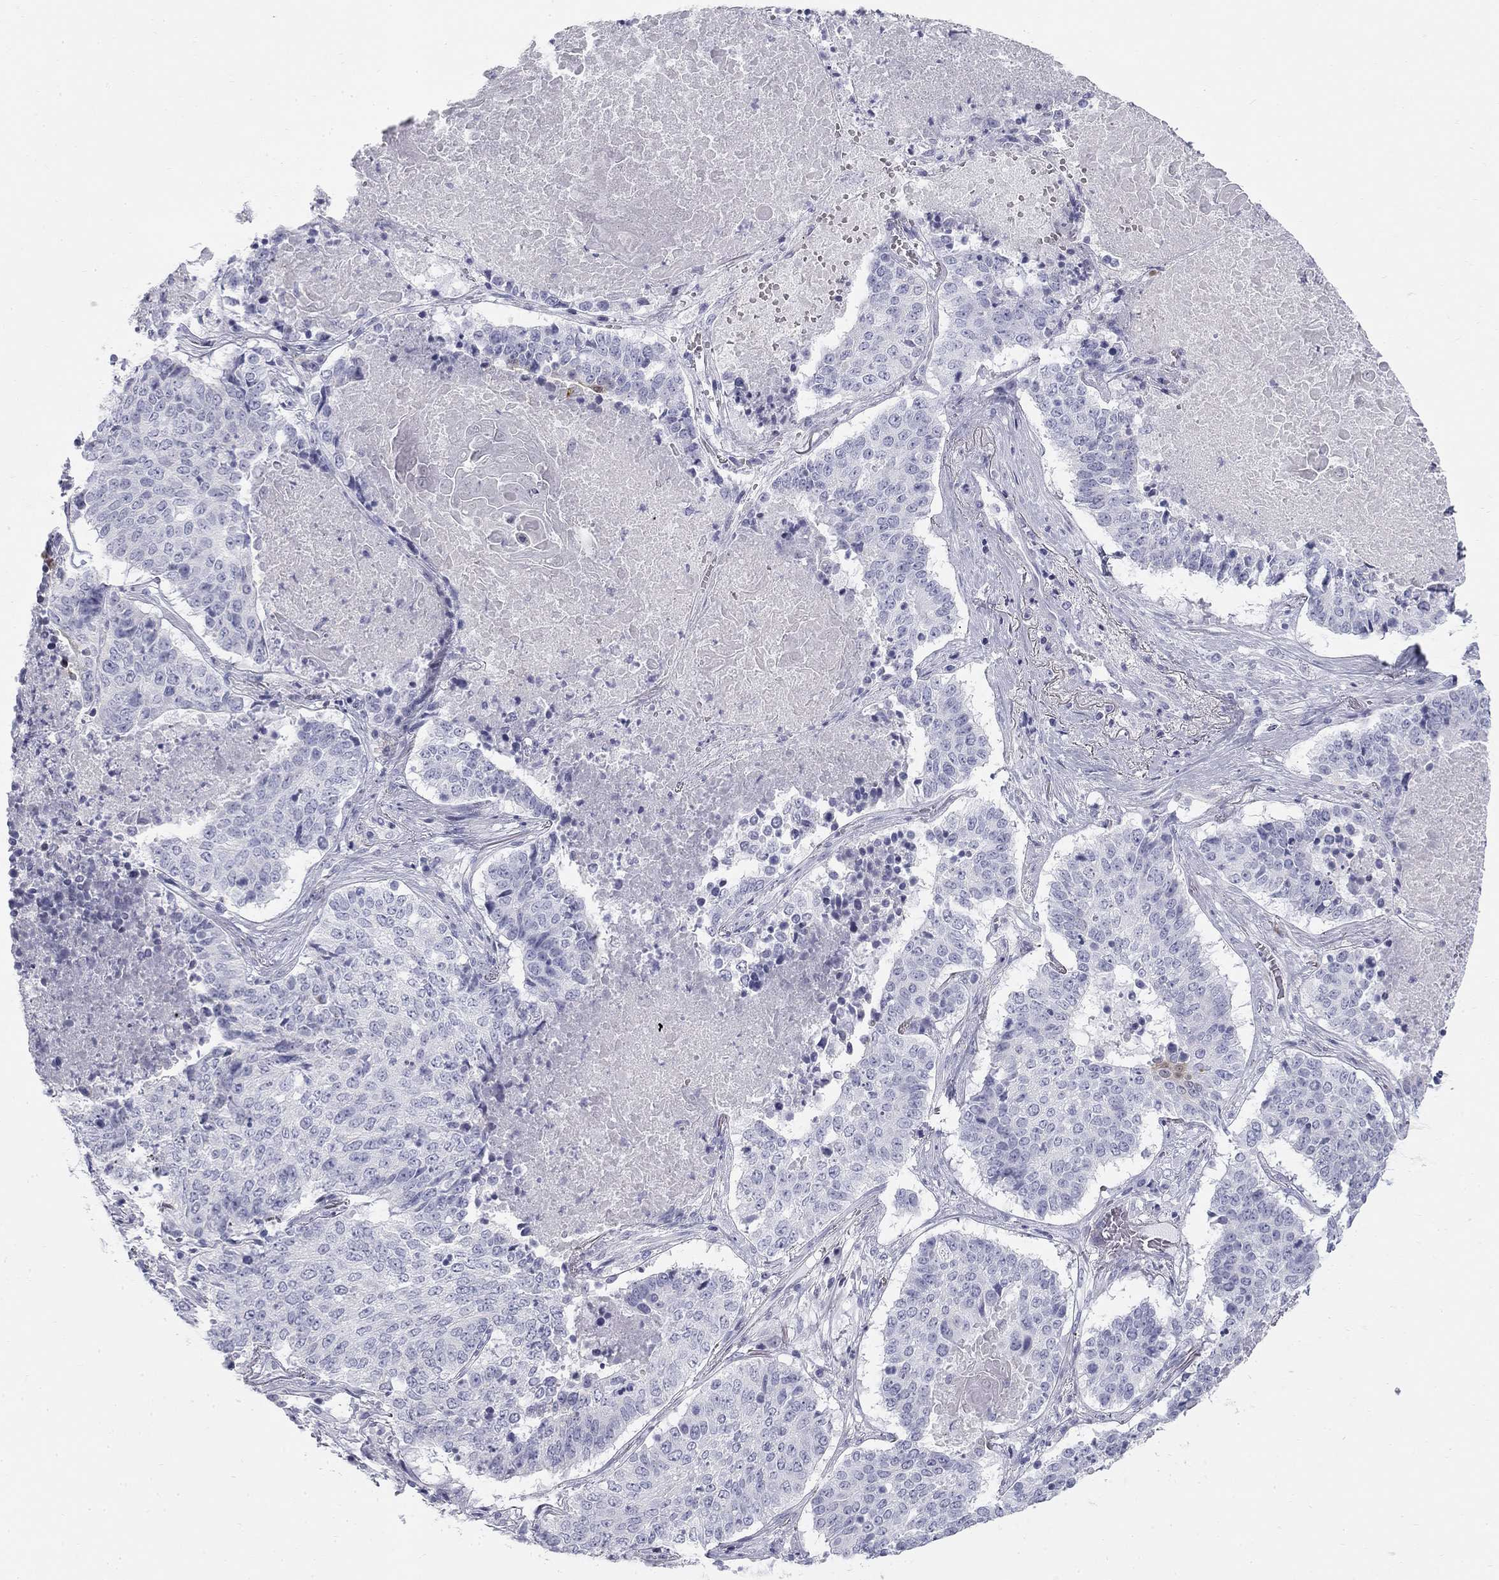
{"staining": {"intensity": "negative", "quantity": "none", "location": "none"}, "tissue": "lung cancer", "cell_type": "Tumor cells", "image_type": "cancer", "snomed": [{"axis": "morphology", "description": "Squamous cell carcinoma, NOS"}, {"axis": "topography", "description": "Lung"}], "caption": "Immunohistochemistry (IHC) of lung cancer shows no positivity in tumor cells. (Immunohistochemistry, brightfield microscopy, high magnification).", "gene": "SULT2B1", "patient": {"sex": "male", "age": 64}}